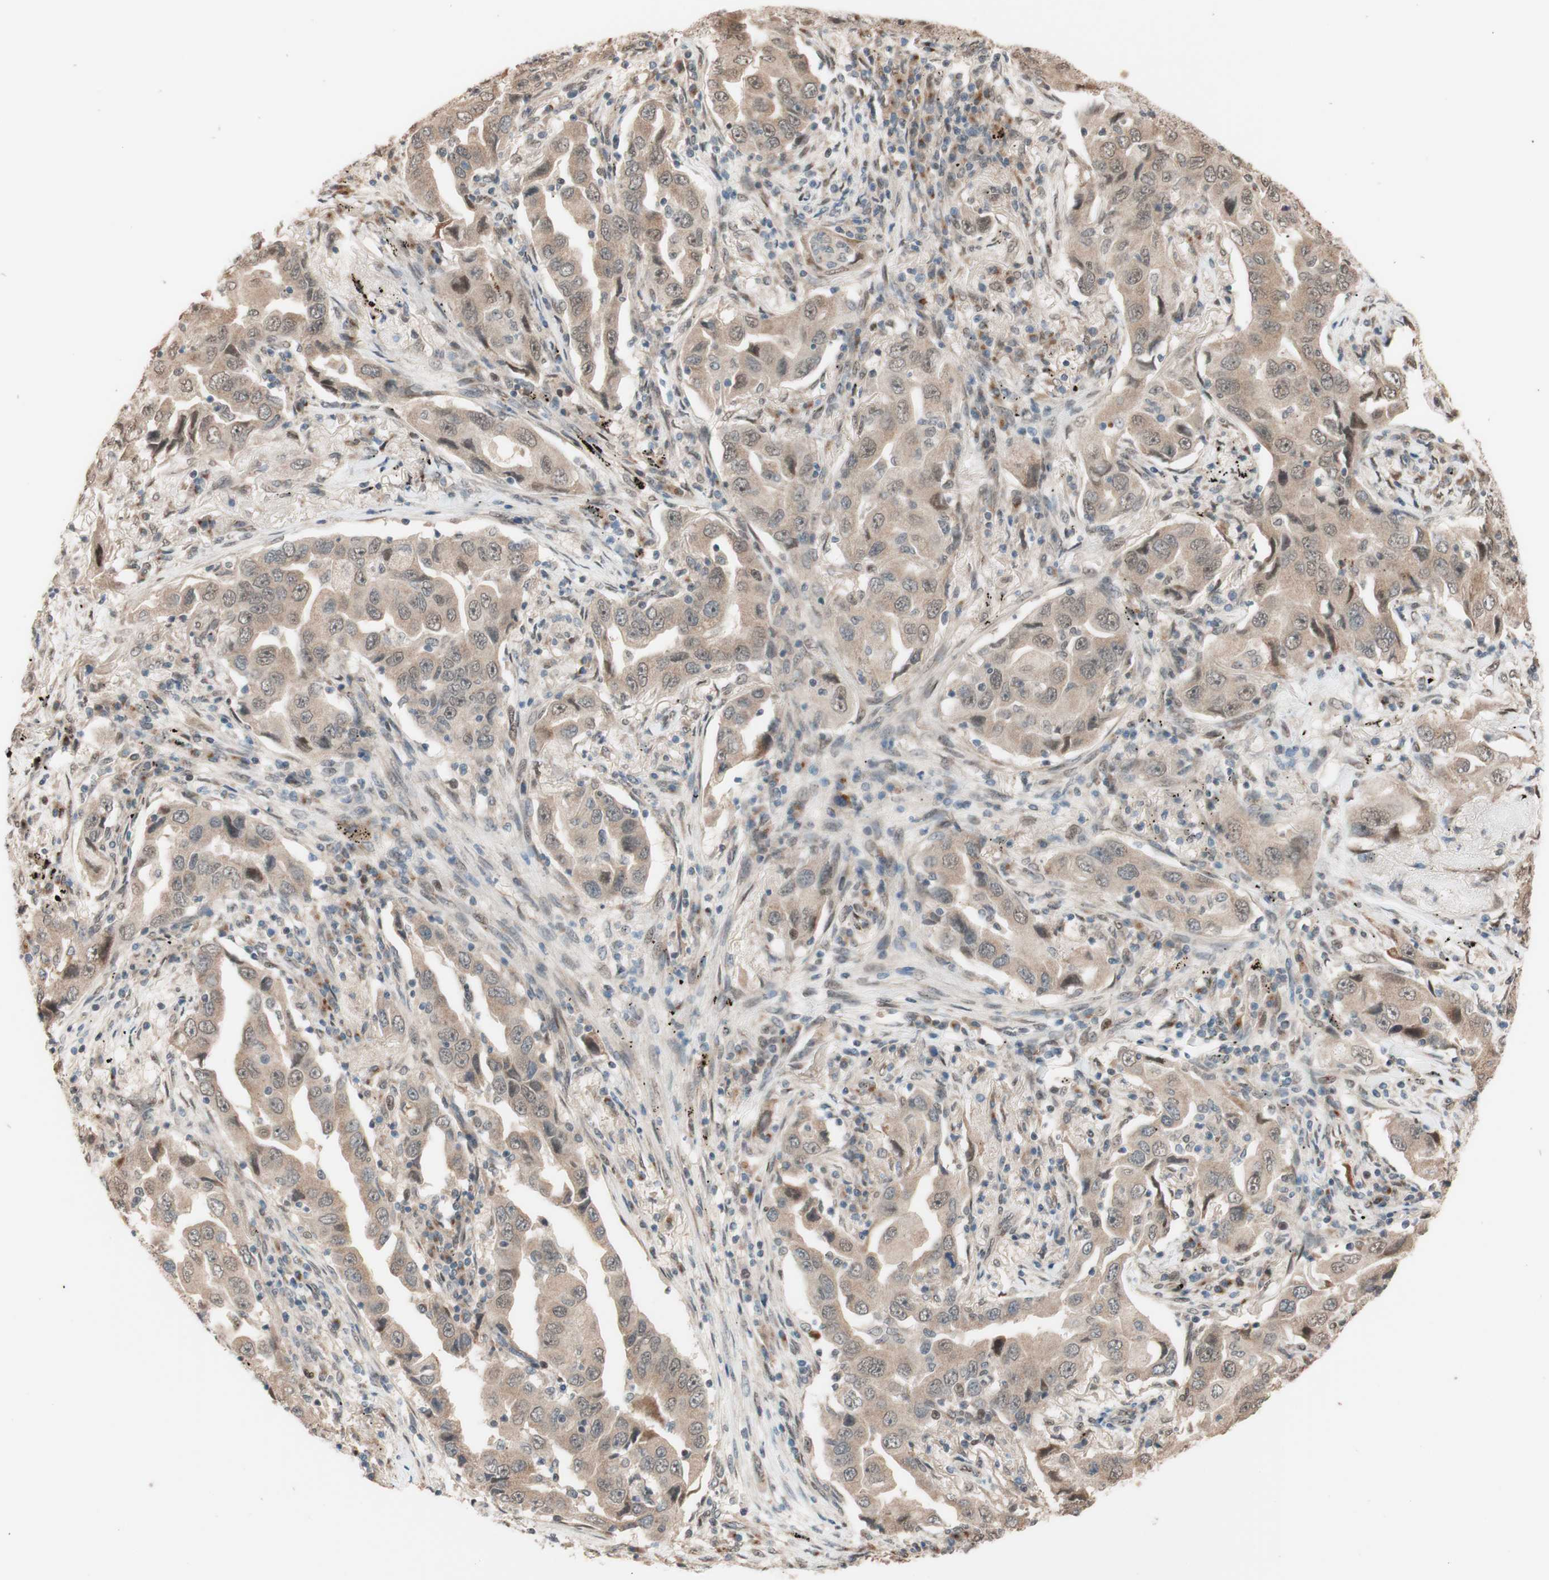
{"staining": {"intensity": "weak", "quantity": "25%-75%", "location": "cytoplasmic/membranous"}, "tissue": "lung cancer", "cell_type": "Tumor cells", "image_type": "cancer", "snomed": [{"axis": "morphology", "description": "Adenocarcinoma, NOS"}, {"axis": "topography", "description": "Lung"}], "caption": "Weak cytoplasmic/membranous positivity for a protein is seen in approximately 25%-75% of tumor cells of lung cancer (adenocarcinoma) using immunohistochemistry (IHC).", "gene": "CCNC", "patient": {"sex": "female", "age": 65}}